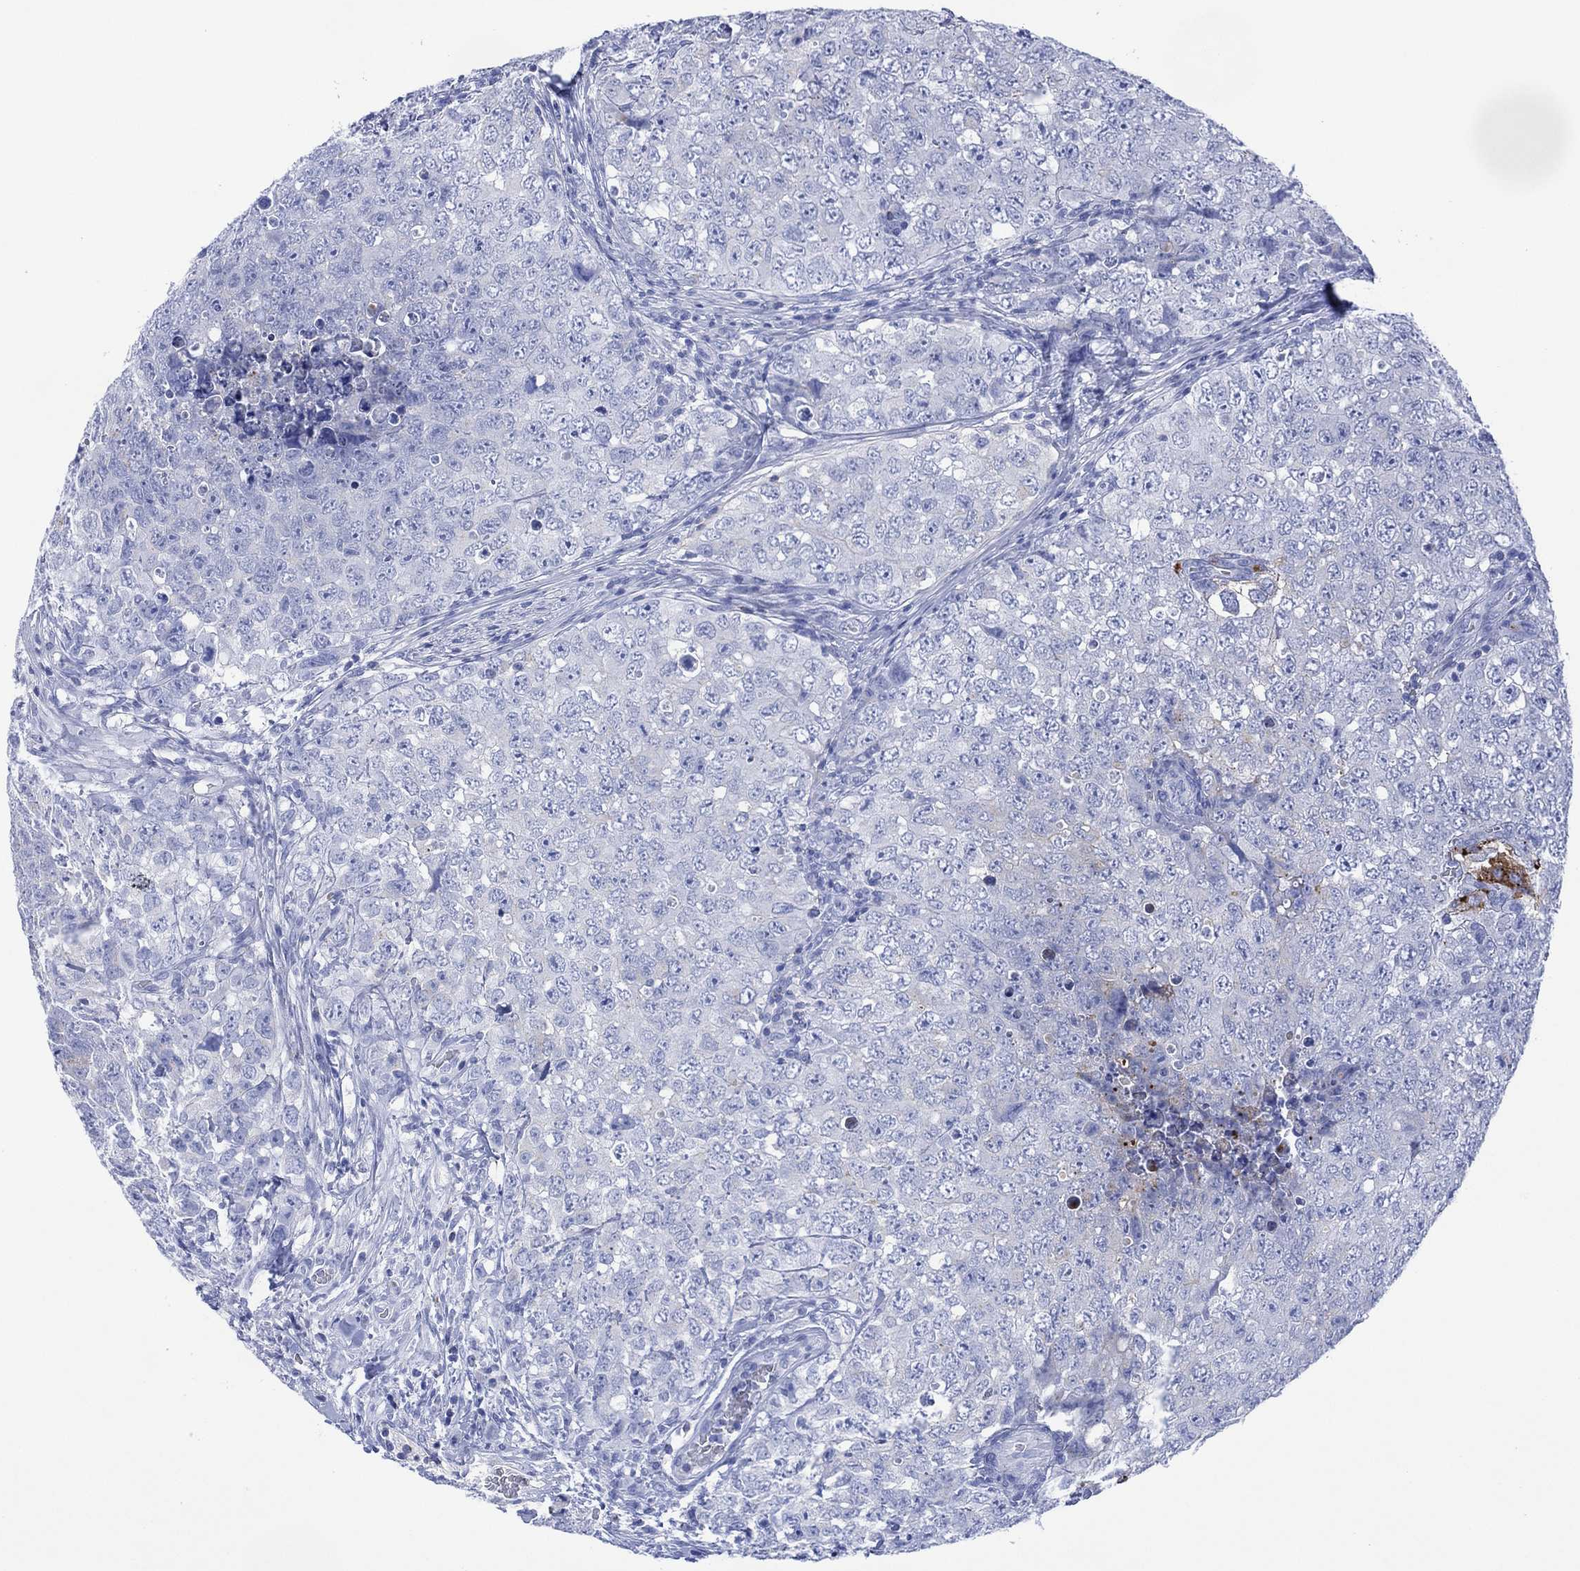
{"staining": {"intensity": "negative", "quantity": "none", "location": "none"}, "tissue": "testis cancer", "cell_type": "Tumor cells", "image_type": "cancer", "snomed": [{"axis": "morphology", "description": "Seminoma, NOS"}, {"axis": "topography", "description": "Testis"}], "caption": "There is no significant positivity in tumor cells of testis cancer (seminoma). Nuclei are stained in blue.", "gene": "DPP4", "patient": {"sex": "male", "age": 34}}